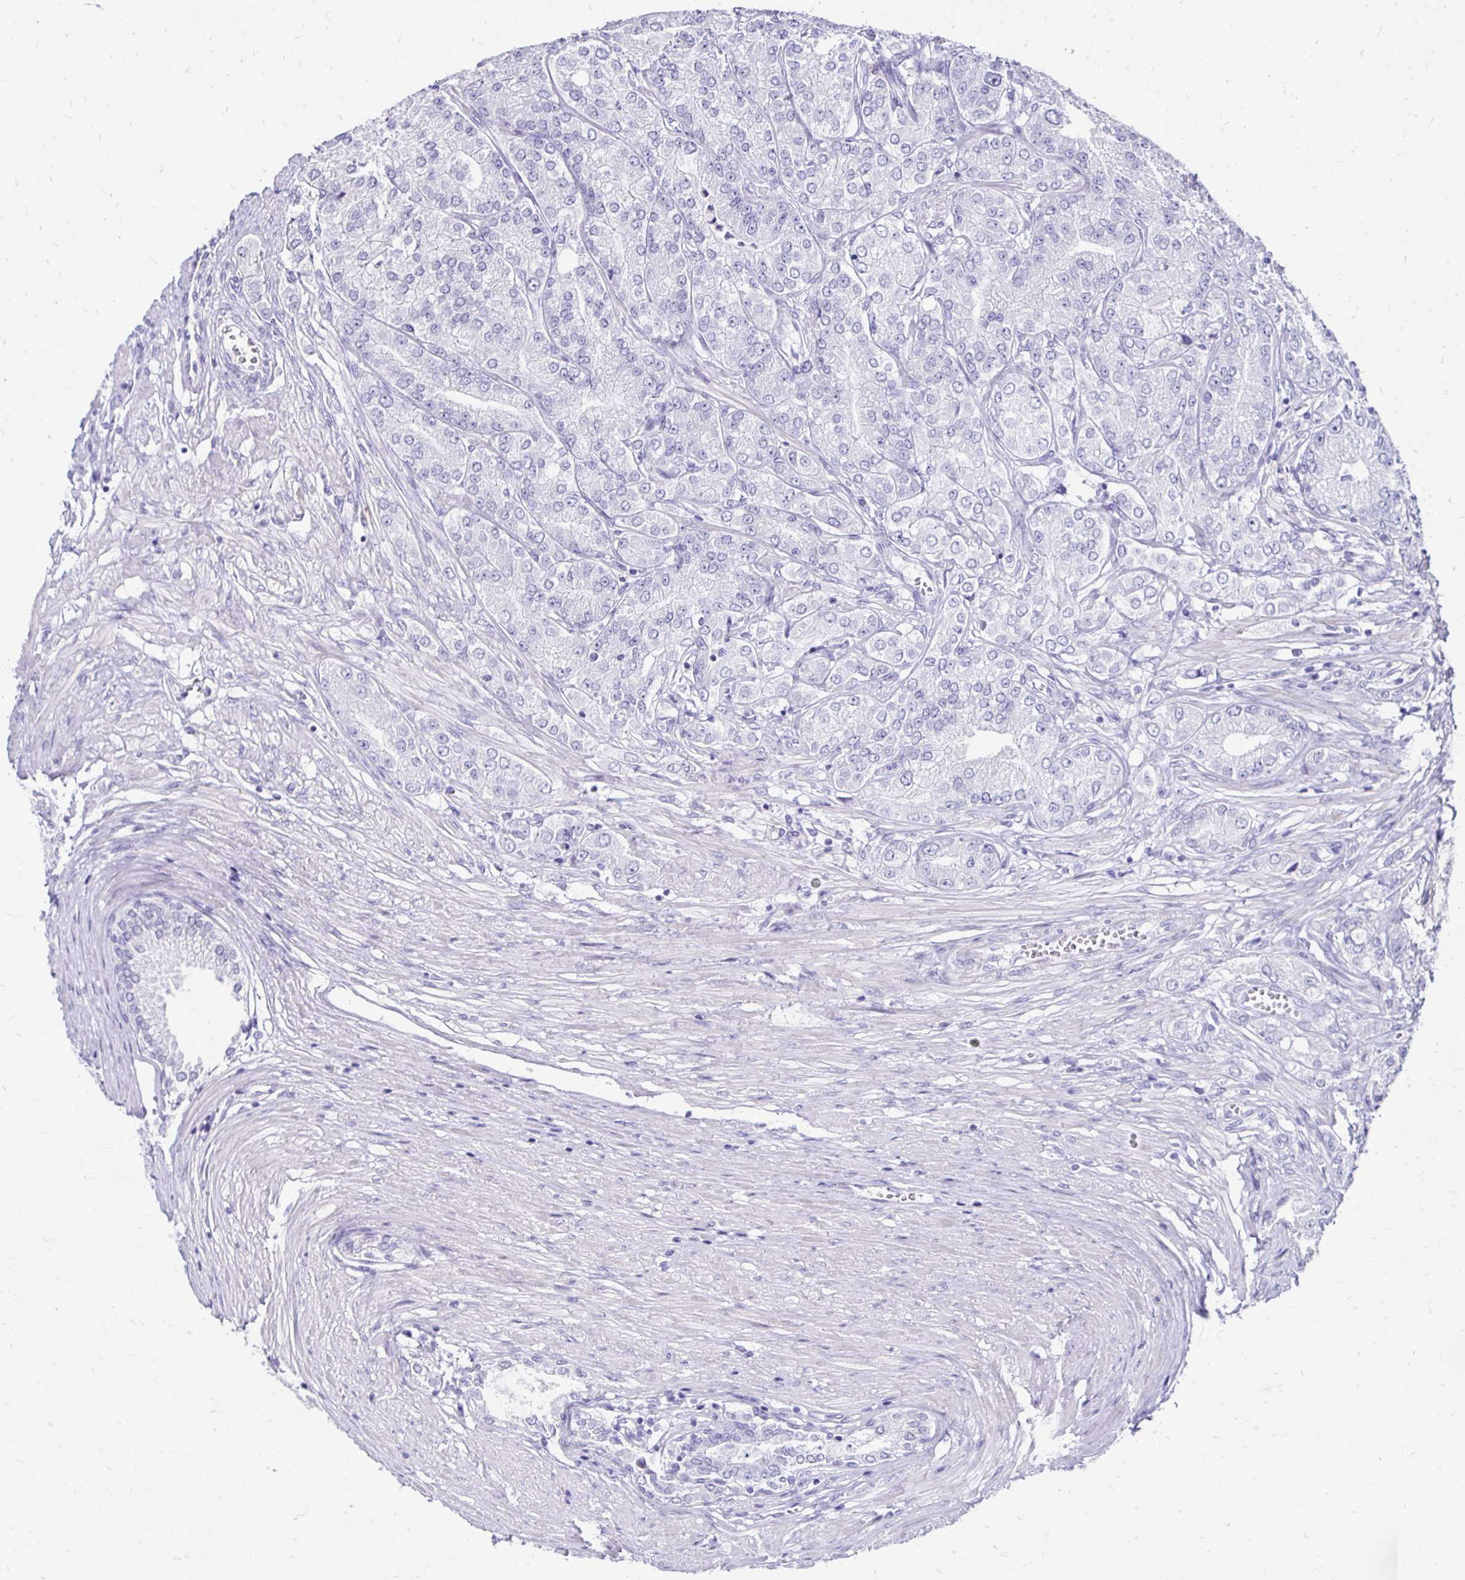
{"staining": {"intensity": "negative", "quantity": "none", "location": "none"}, "tissue": "prostate cancer", "cell_type": "Tumor cells", "image_type": "cancer", "snomed": [{"axis": "morphology", "description": "Adenocarcinoma, High grade"}, {"axis": "topography", "description": "Prostate"}], "caption": "IHC of prostate cancer (adenocarcinoma (high-grade)) exhibits no positivity in tumor cells.", "gene": "CST5", "patient": {"sex": "male", "age": 61}}